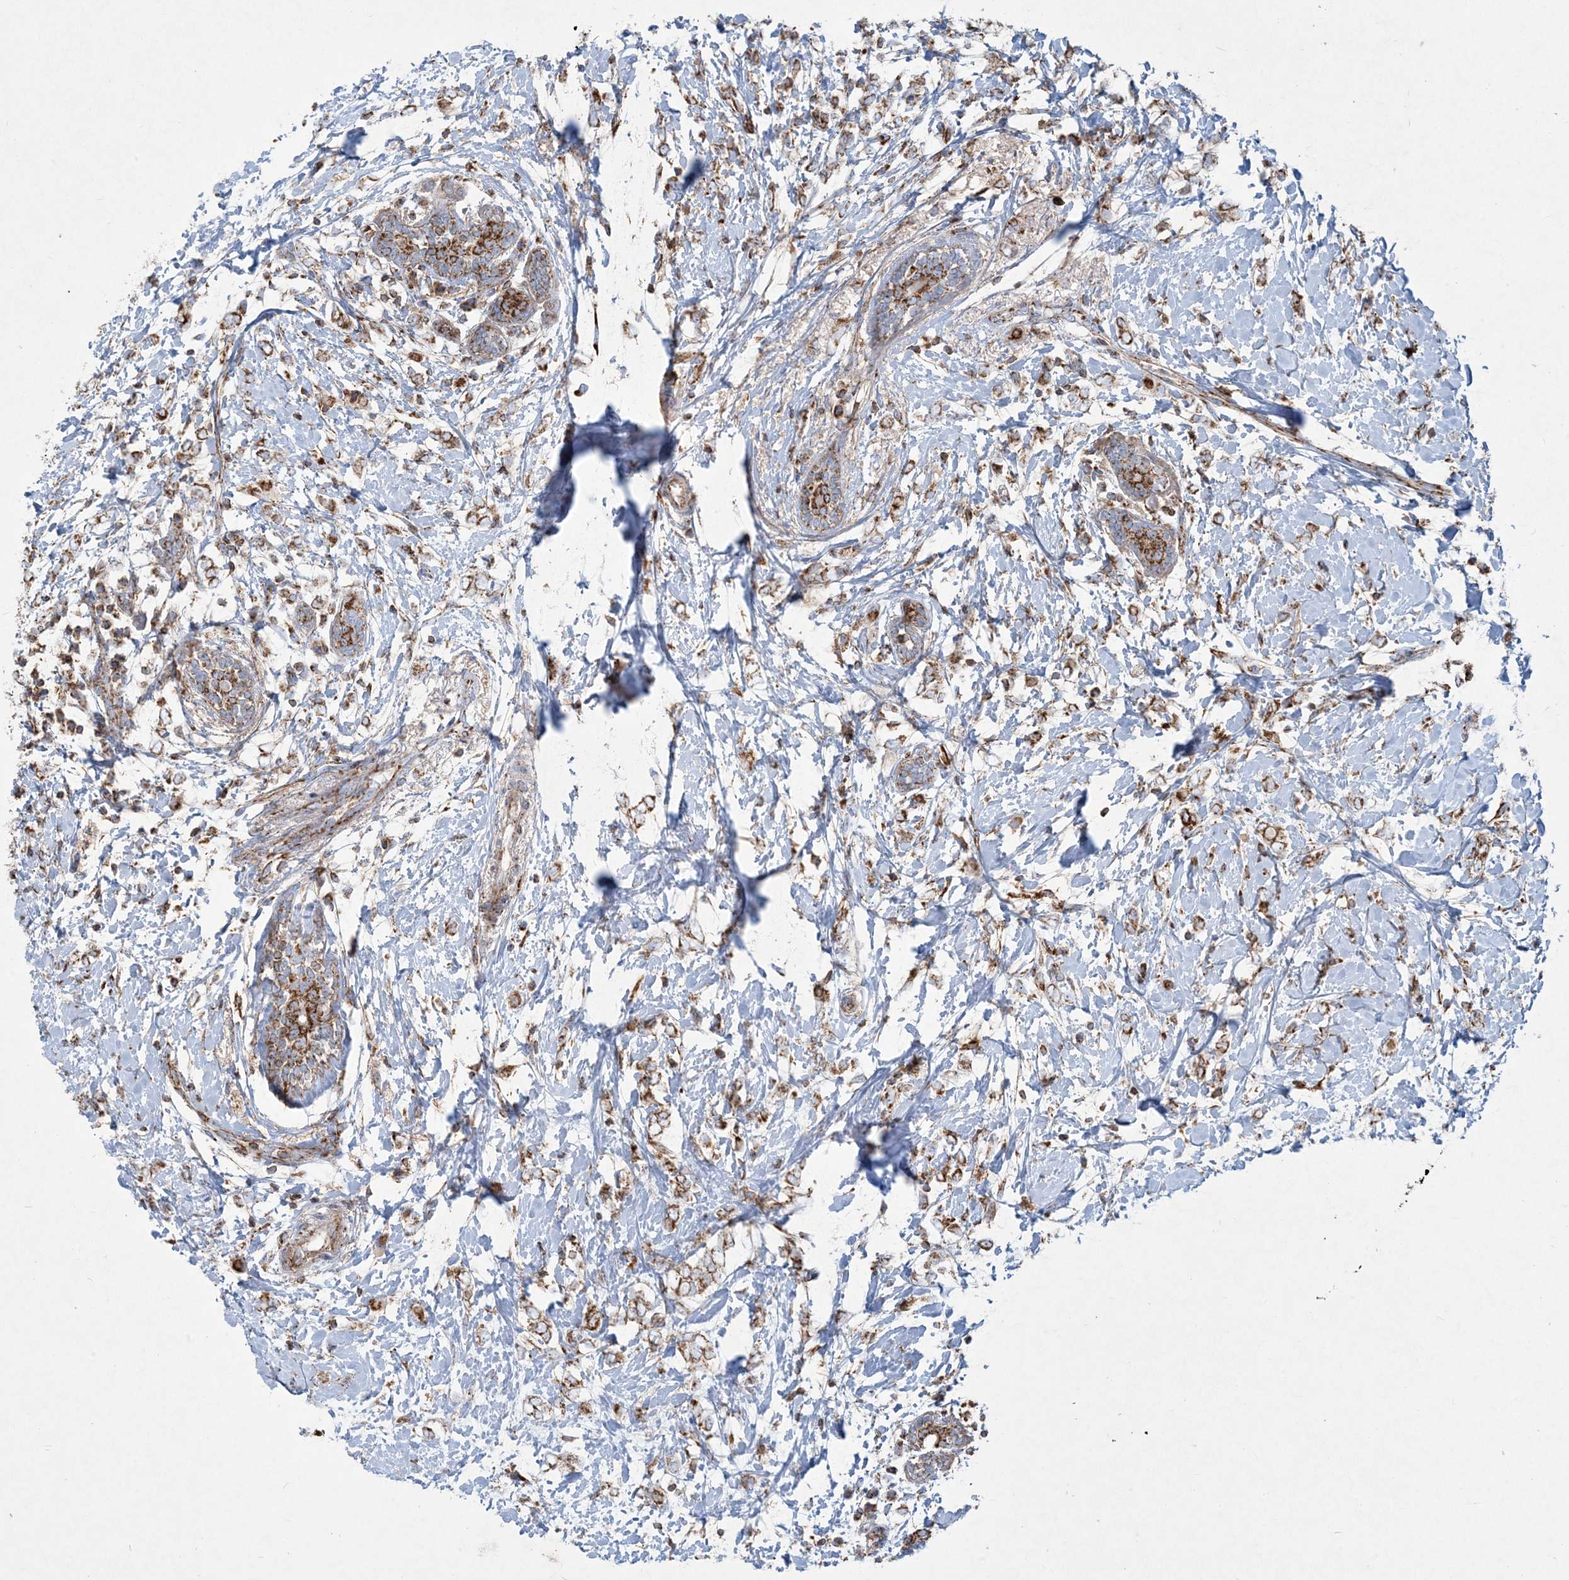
{"staining": {"intensity": "moderate", "quantity": ">75%", "location": "cytoplasmic/membranous"}, "tissue": "breast cancer", "cell_type": "Tumor cells", "image_type": "cancer", "snomed": [{"axis": "morphology", "description": "Normal tissue, NOS"}, {"axis": "morphology", "description": "Lobular carcinoma"}, {"axis": "topography", "description": "Breast"}], "caption": "High-power microscopy captured an IHC micrograph of breast lobular carcinoma, revealing moderate cytoplasmic/membranous staining in approximately >75% of tumor cells.", "gene": "BEND4", "patient": {"sex": "female", "age": 47}}